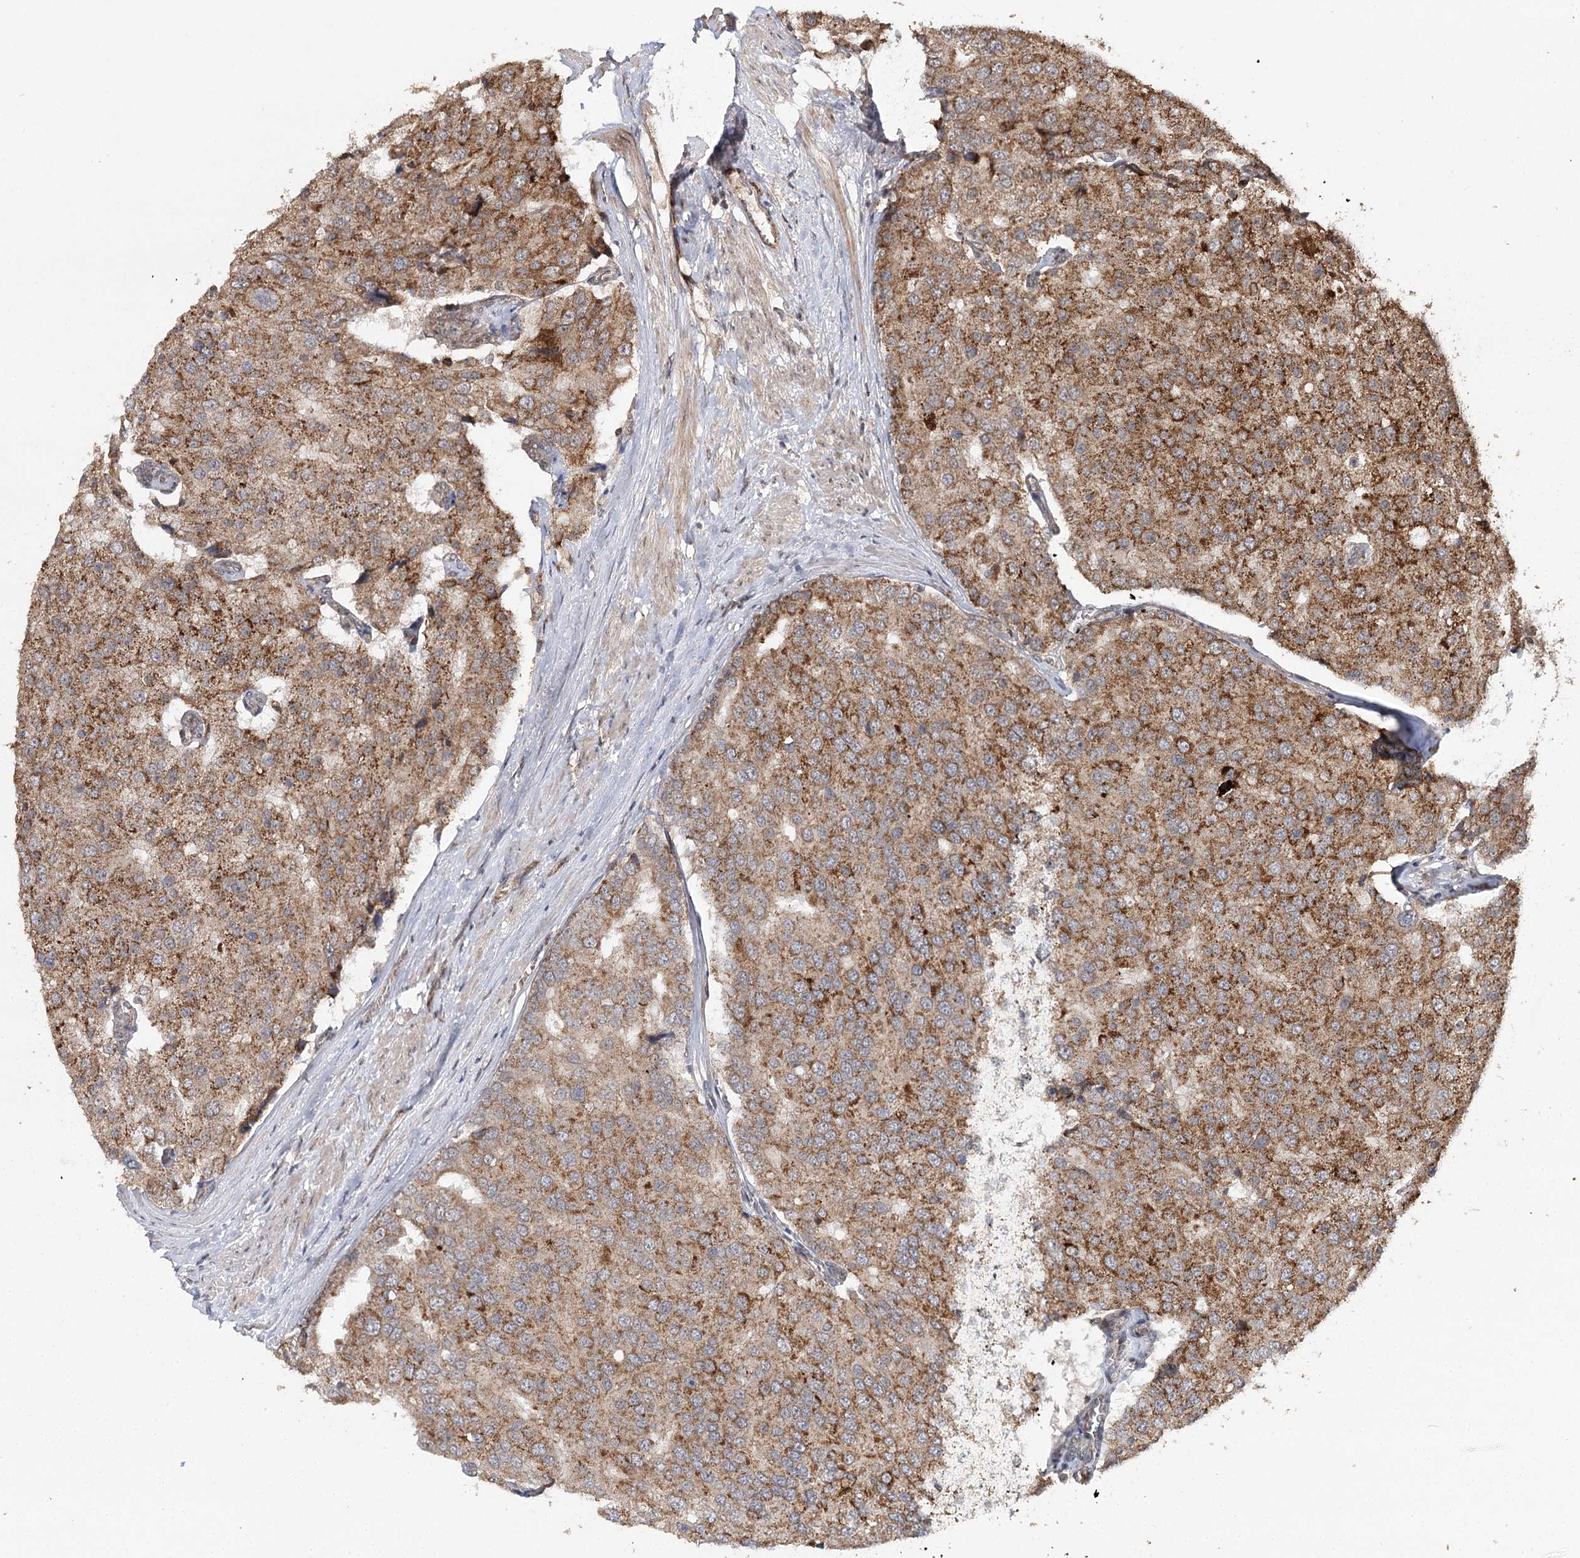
{"staining": {"intensity": "moderate", "quantity": ">75%", "location": "cytoplasmic/membranous"}, "tissue": "prostate cancer", "cell_type": "Tumor cells", "image_type": "cancer", "snomed": [{"axis": "morphology", "description": "Adenocarcinoma, High grade"}, {"axis": "topography", "description": "Prostate"}], "caption": "This photomicrograph shows immunohistochemistry staining of prostate cancer (high-grade adenocarcinoma), with medium moderate cytoplasmic/membranous expression in approximately >75% of tumor cells.", "gene": "ZNRF3", "patient": {"sex": "male", "age": 50}}